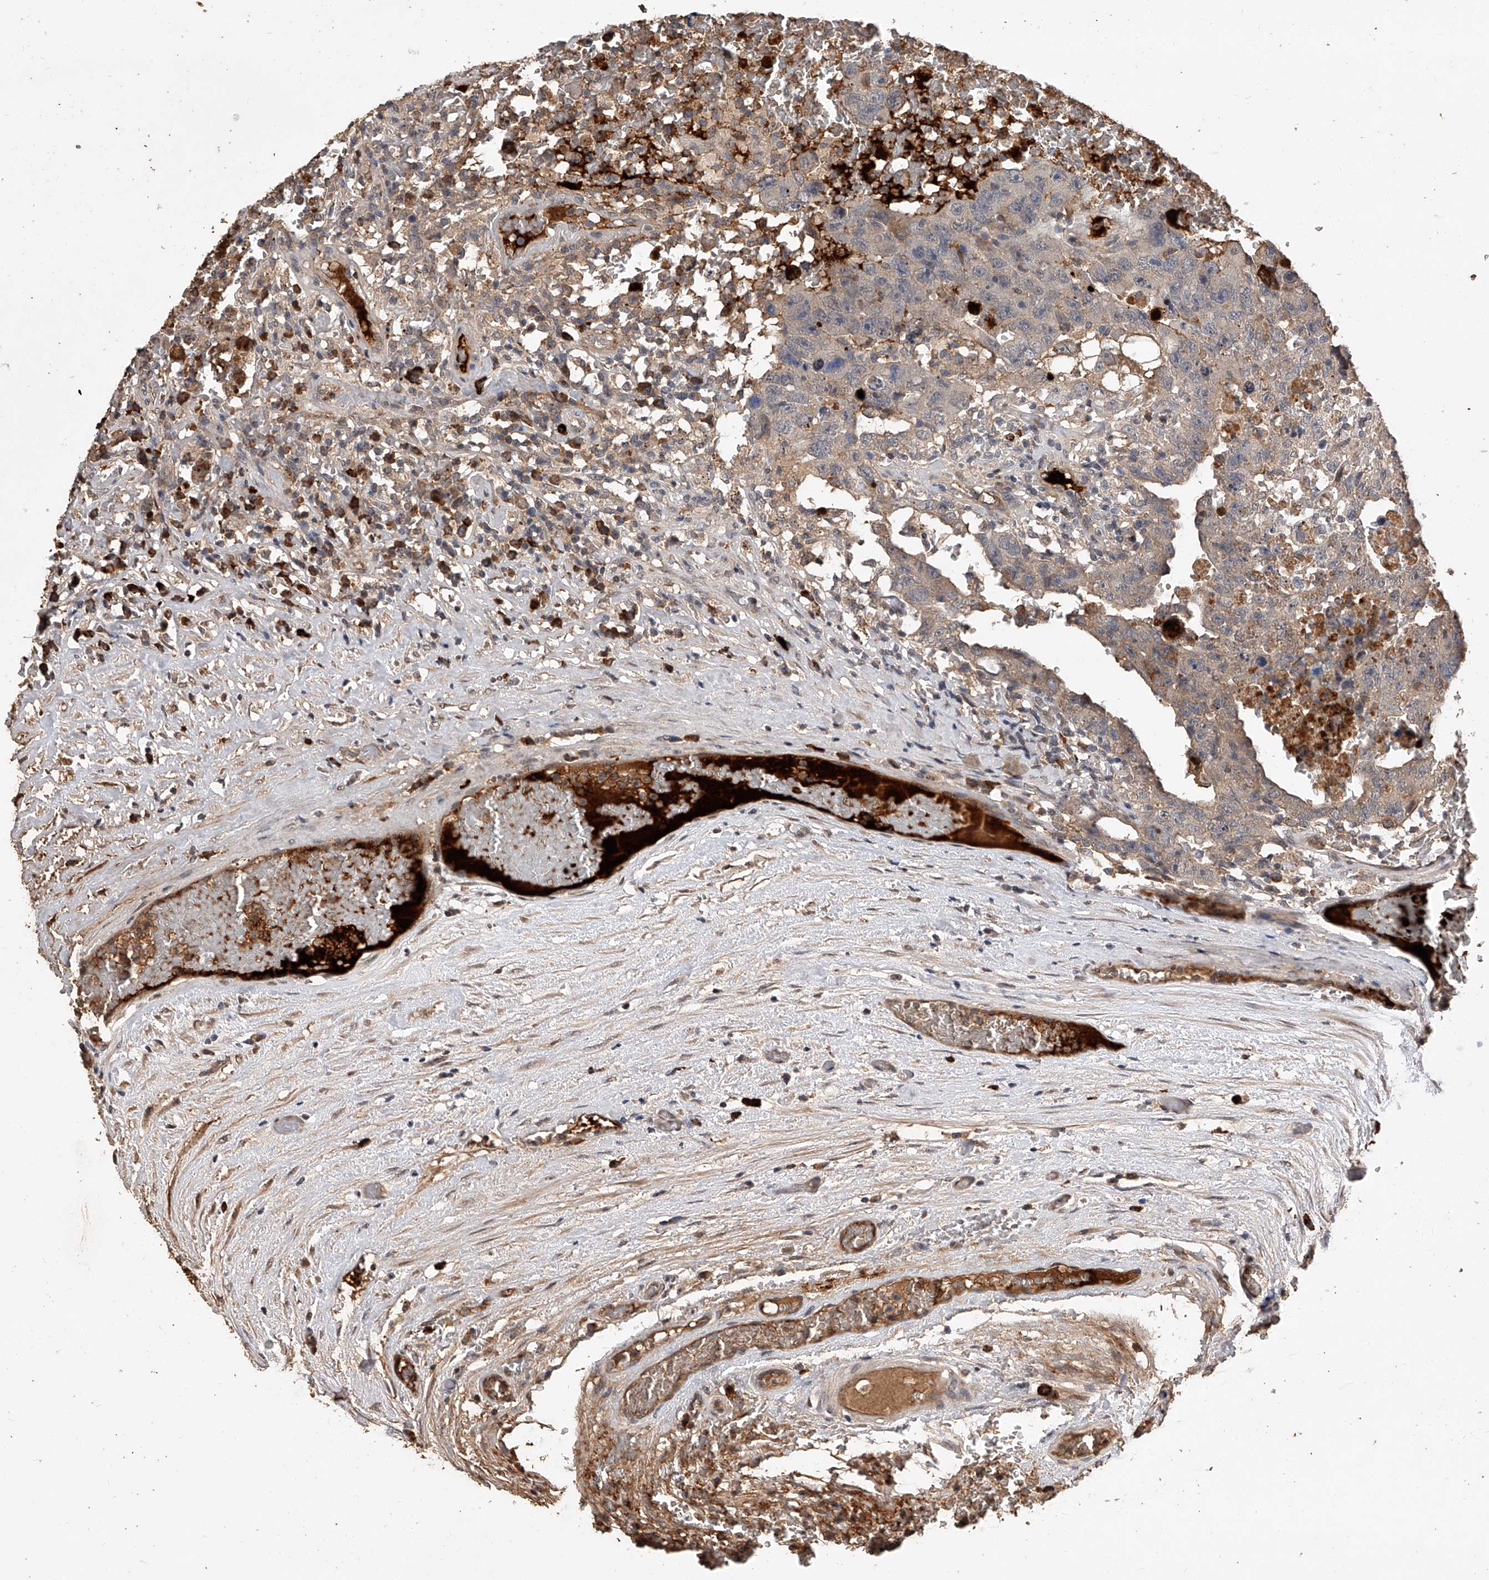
{"staining": {"intensity": "weak", "quantity": "25%-75%", "location": "cytoplasmic/membranous"}, "tissue": "testis cancer", "cell_type": "Tumor cells", "image_type": "cancer", "snomed": [{"axis": "morphology", "description": "Carcinoma, Embryonal, NOS"}, {"axis": "topography", "description": "Testis"}], "caption": "Embryonal carcinoma (testis) tissue demonstrates weak cytoplasmic/membranous expression in about 25%-75% of tumor cells, visualized by immunohistochemistry.", "gene": "CFAP410", "patient": {"sex": "male", "age": 26}}